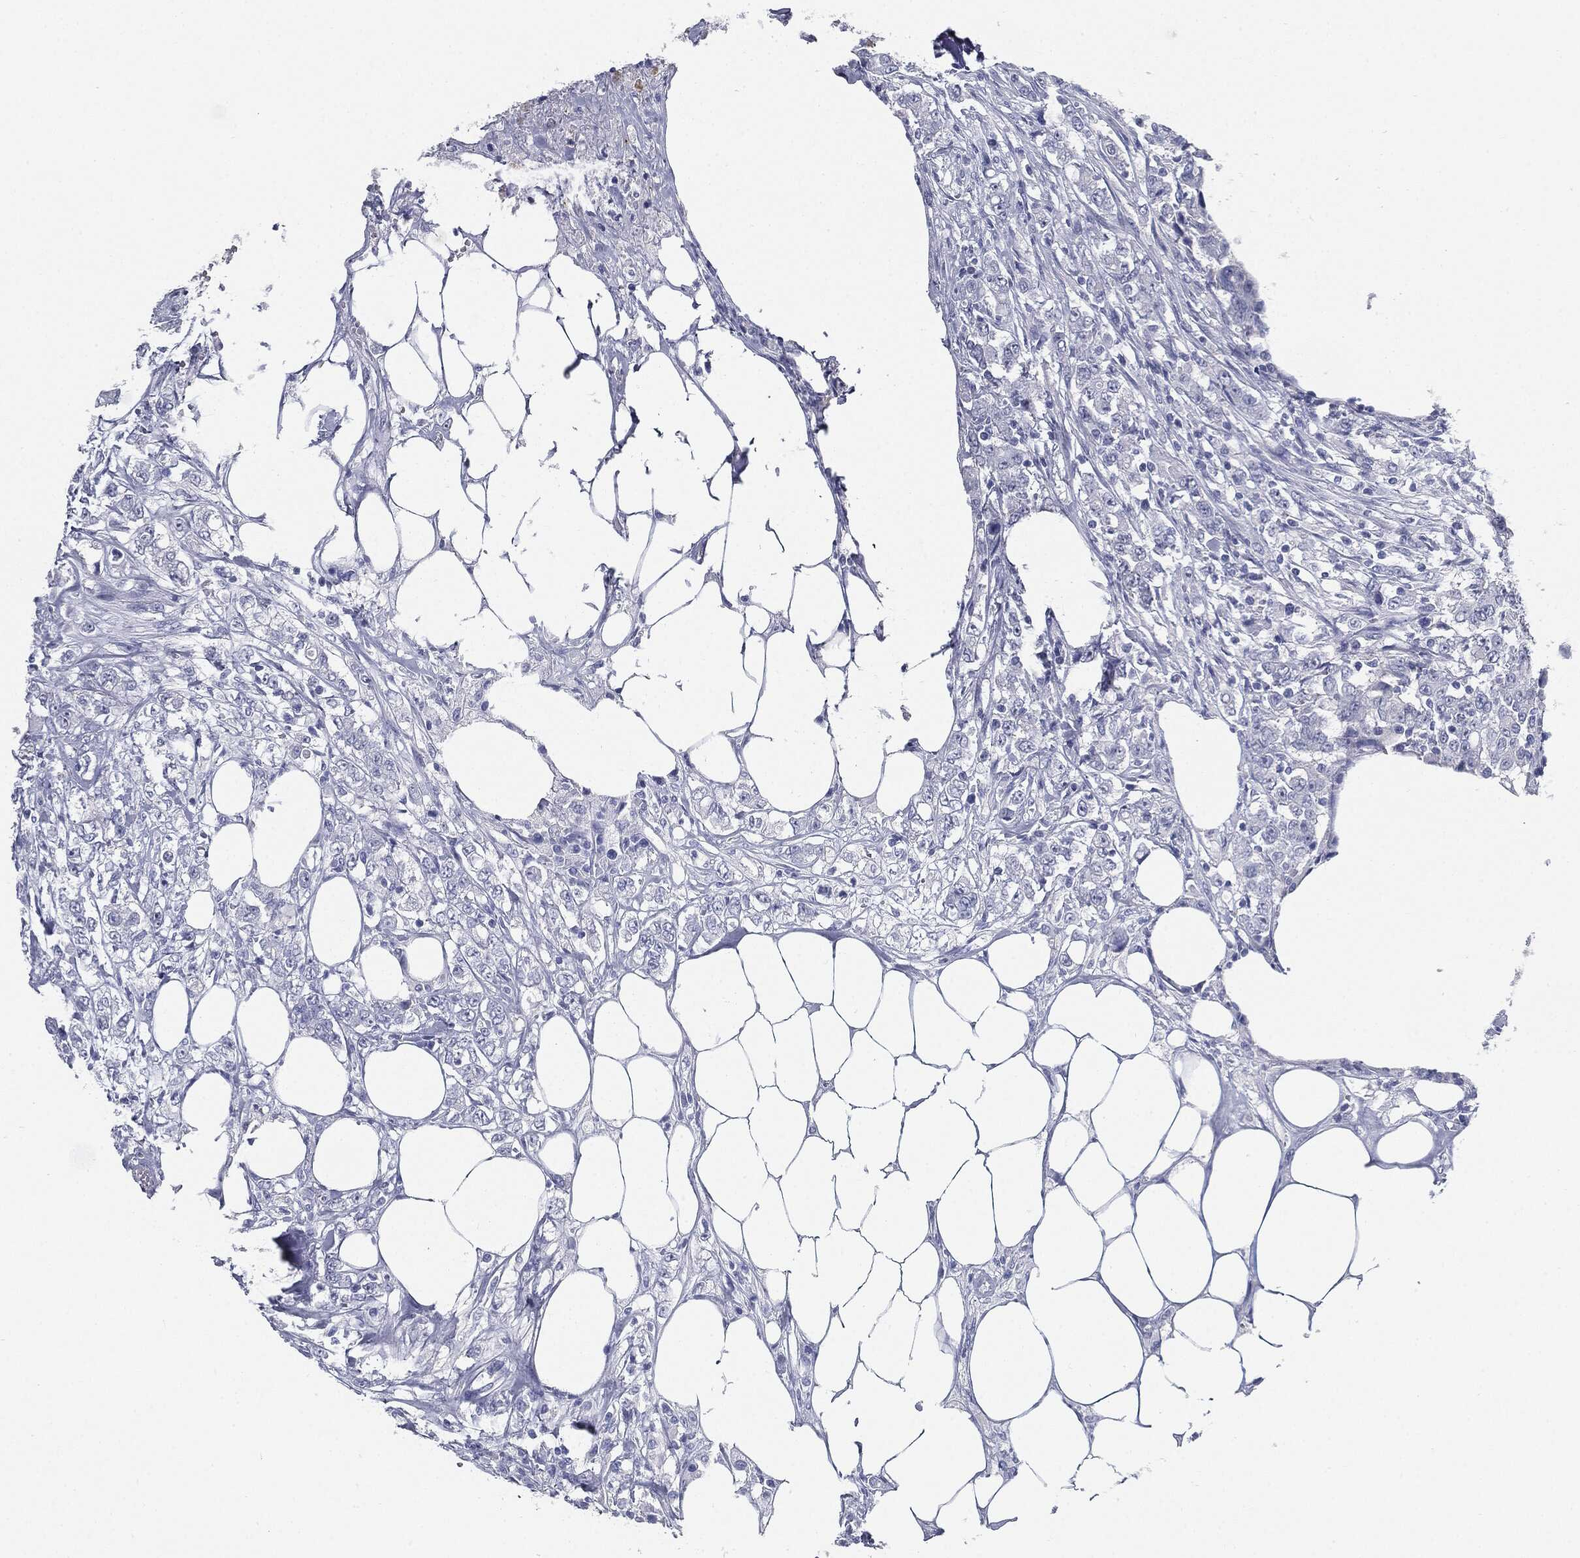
{"staining": {"intensity": "negative", "quantity": "none", "location": "none"}, "tissue": "colorectal cancer", "cell_type": "Tumor cells", "image_type": "cancer", "snomed": [{"axis": "morphology", "description": "Adenocarcinoma, NOS"}, {"axis": "topography", "description": "Colon"}], "caption": "Human colorectal cancer (adenocarcinoma) stained for a protein using immunohistochemistry demonstrates no expression in tumor cells.", "gene": "CUZD1", "patient": {"sex": "female", "age": 48}}